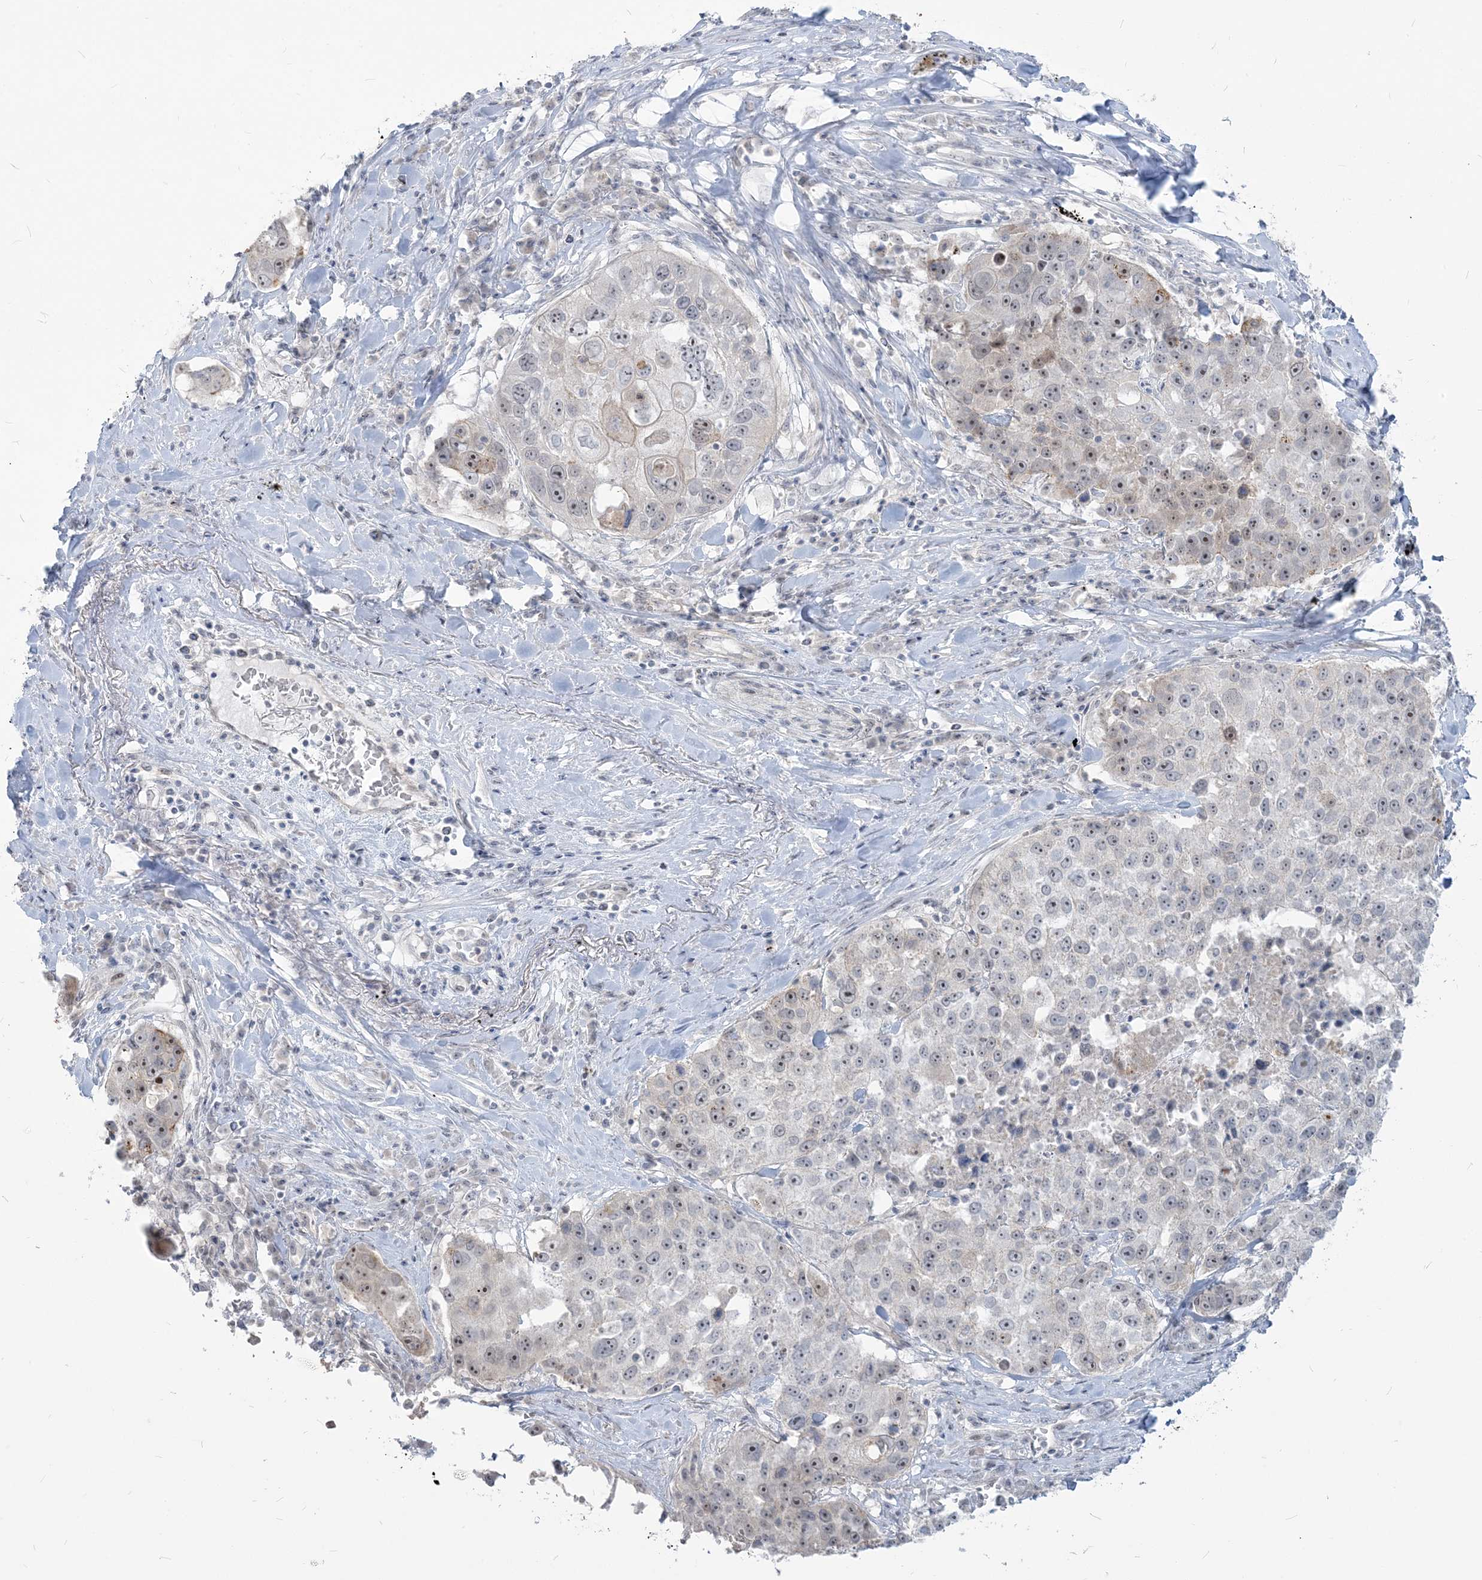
{"staining": {"intensity": "moderate", "quantity": "25%-75%", "location": "nuclear"}, "tissue": "lung cancer", "cell_type": "Tumor cells", "image_type": "cancer", "snomed": [{"axis": "morphology", "description": "Squamous cell carcinoma, NOS"}, {"axis": "topography", "description": "Lung"}], "caption": "Lung cancer (squamous cell carcinoma) was stained to show a protein in brown. There is medium levels of moderate nuclear staining in about 25%-75% of tumor cells. (Stains: DAB (3,3'-diaminobenzidine) in brown, nuclei in blue, Microscopy: brightfield microscopy at high magnification).", "gene": "SDAD1", "patient": {"sex": "male", "age": 61}}